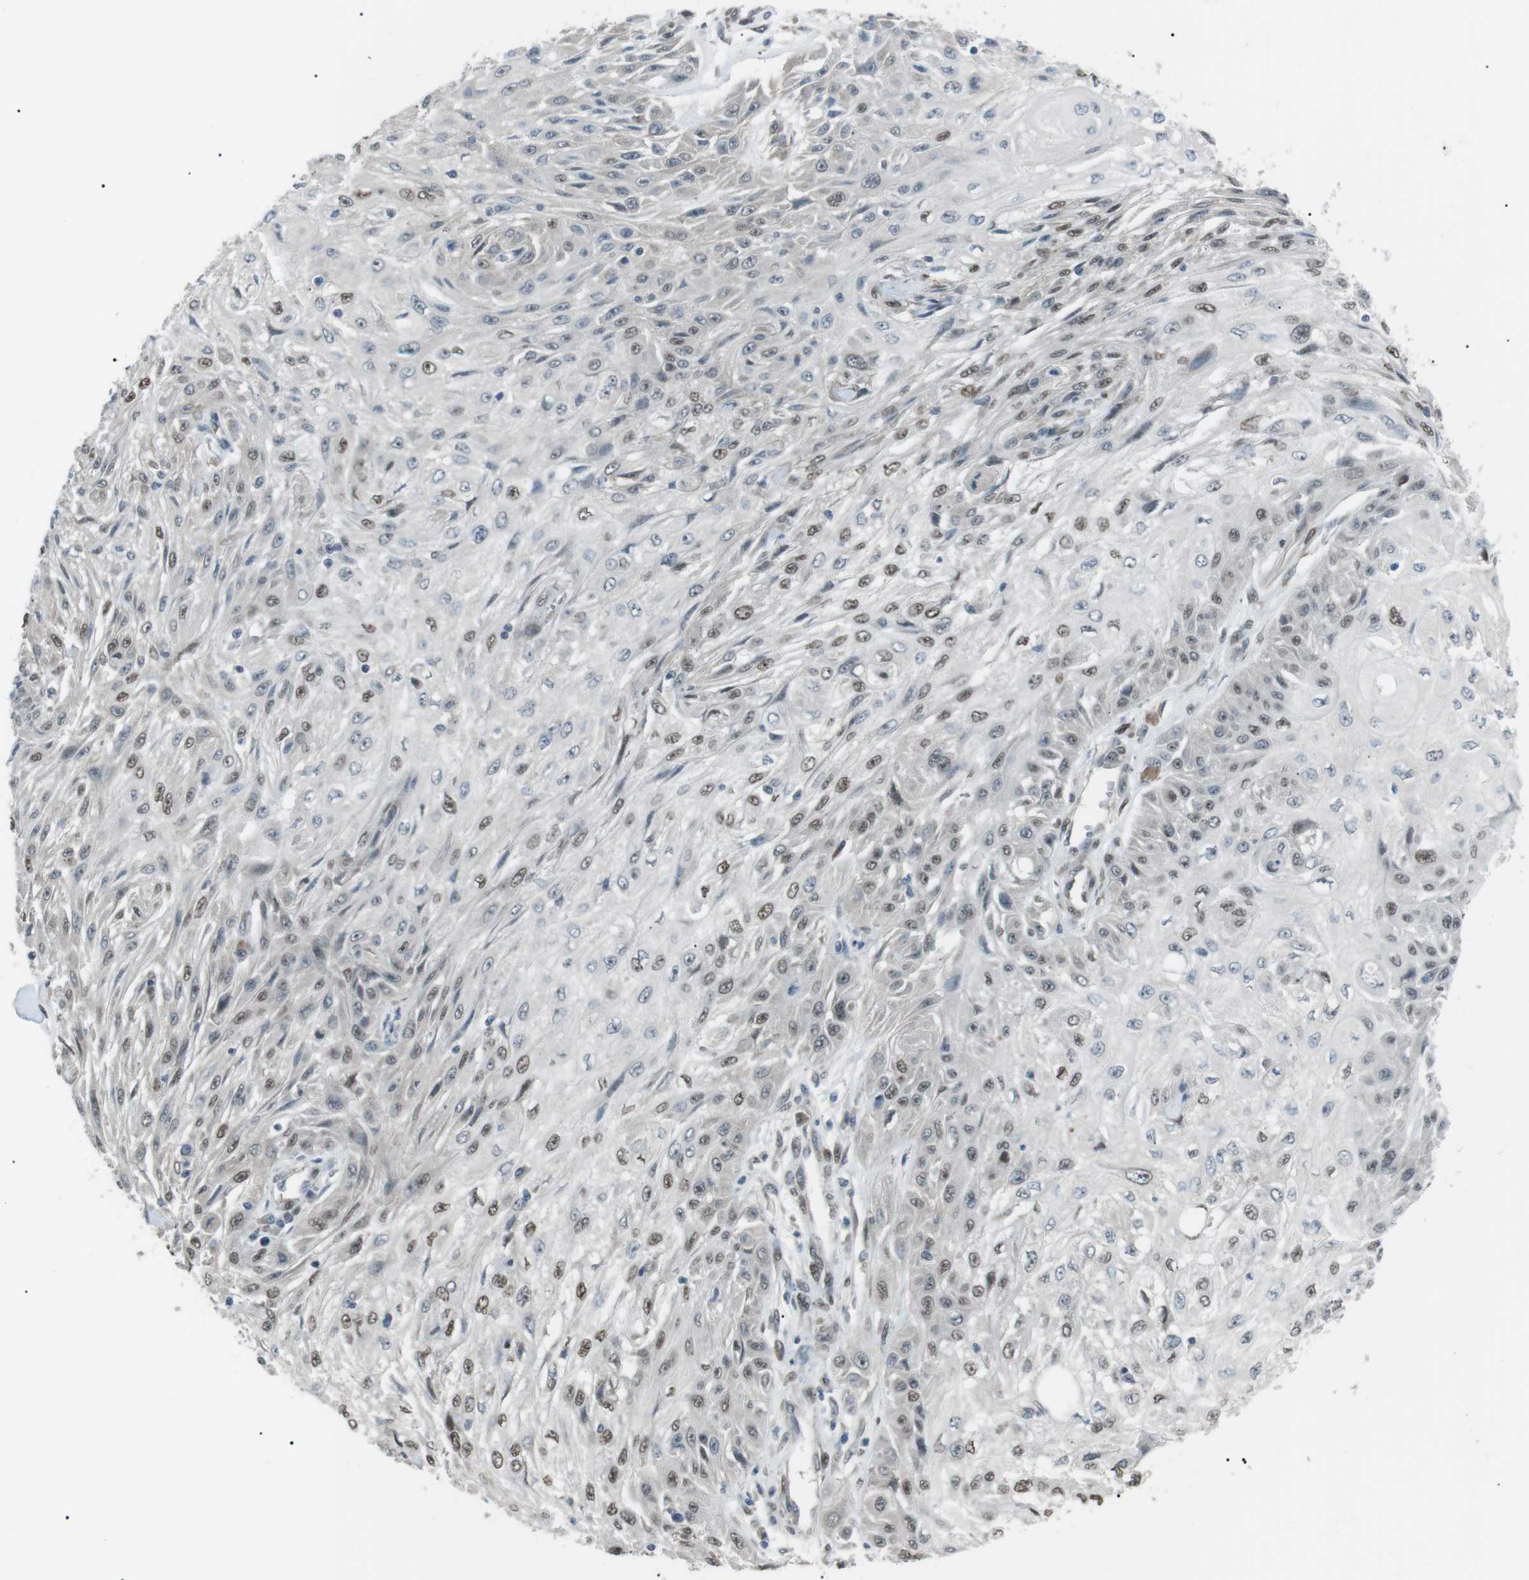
{"staining": {"intensity": "moderate", "quantity": "25%-75%", "location": "nuclear"}, "tissue": "skin cancer", "cell_type": "Tumor cells", "image_type": "cancer", "snomed": [{"axis": "morphology", "description": "Squamous cell carcinoma, NOS"}, {"axis": "topography", "description": "Skin"}], "caption": "Immunohistochemistry (DAB) staining of human skin cancer (squamous cell carcinoma) displays moderate nuclear protein staining in approximately 25%-75% of tumor cells. Immunohistochemistry (ihc) stains the protein in brown and the nuclei are stained blue.", "gene": "SRPK2", "patient": {"sex": "male", "age": 75}}